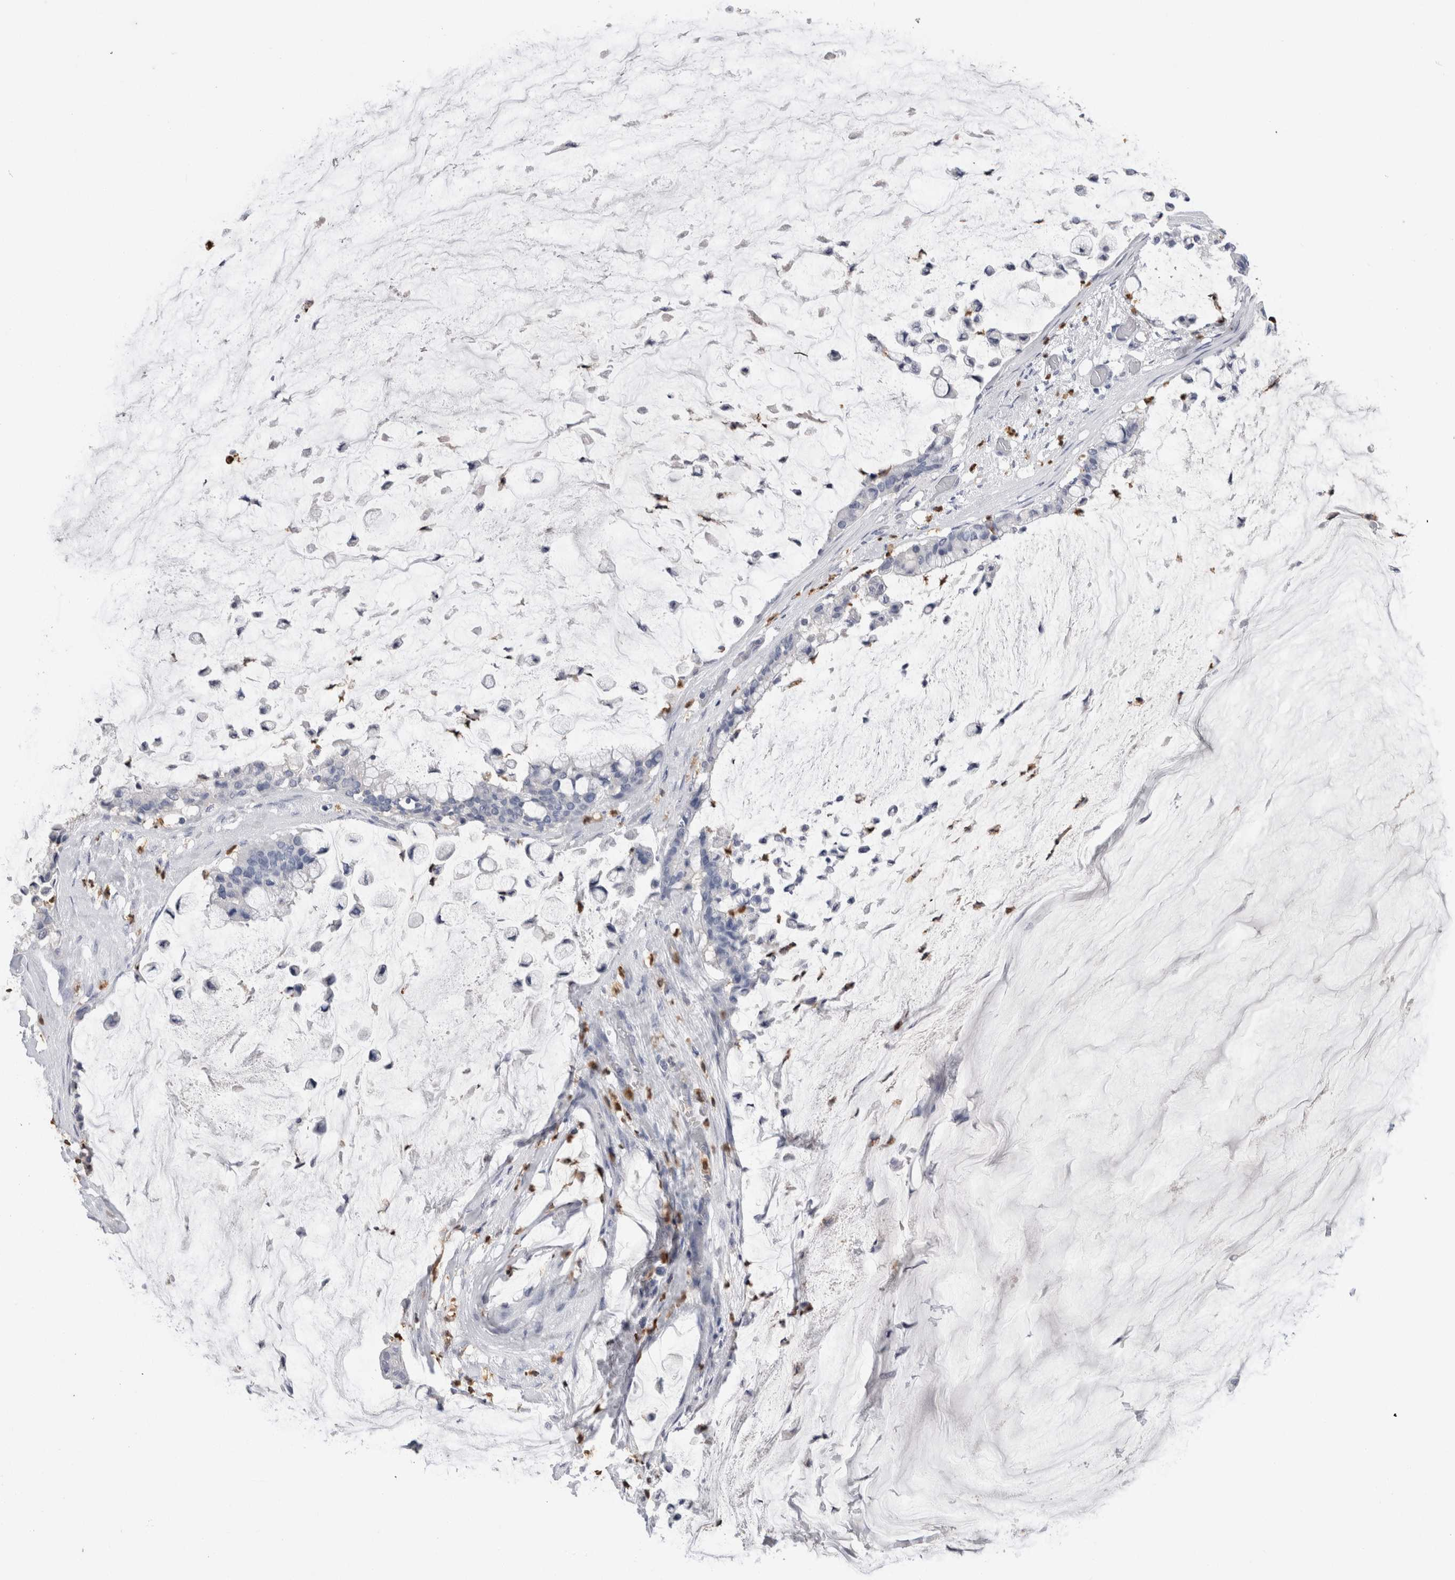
{"staining": {"intensity": "negative", "quantity": "none", "location": "none"}, "tissue": "pancreatic cancer", "cell_type": "Tumor cells", "image_type": "cancer", "snomed": [{"axis": "morphology", "description": "Adenocarcinoma, NOS"}, {"axis": "topography", "description": "Pancreas"}], "caption": "DAB (3,3'-diaminobenzidine) immunohistochemical staining of pancreatic cancer (adenocarcinoma) exhibits no significant expression in tumor cells. (IHC, brightfield microscopy, high magnification).", "gene": "S100A12", "patient": {"sex": "male", "age": 41}}